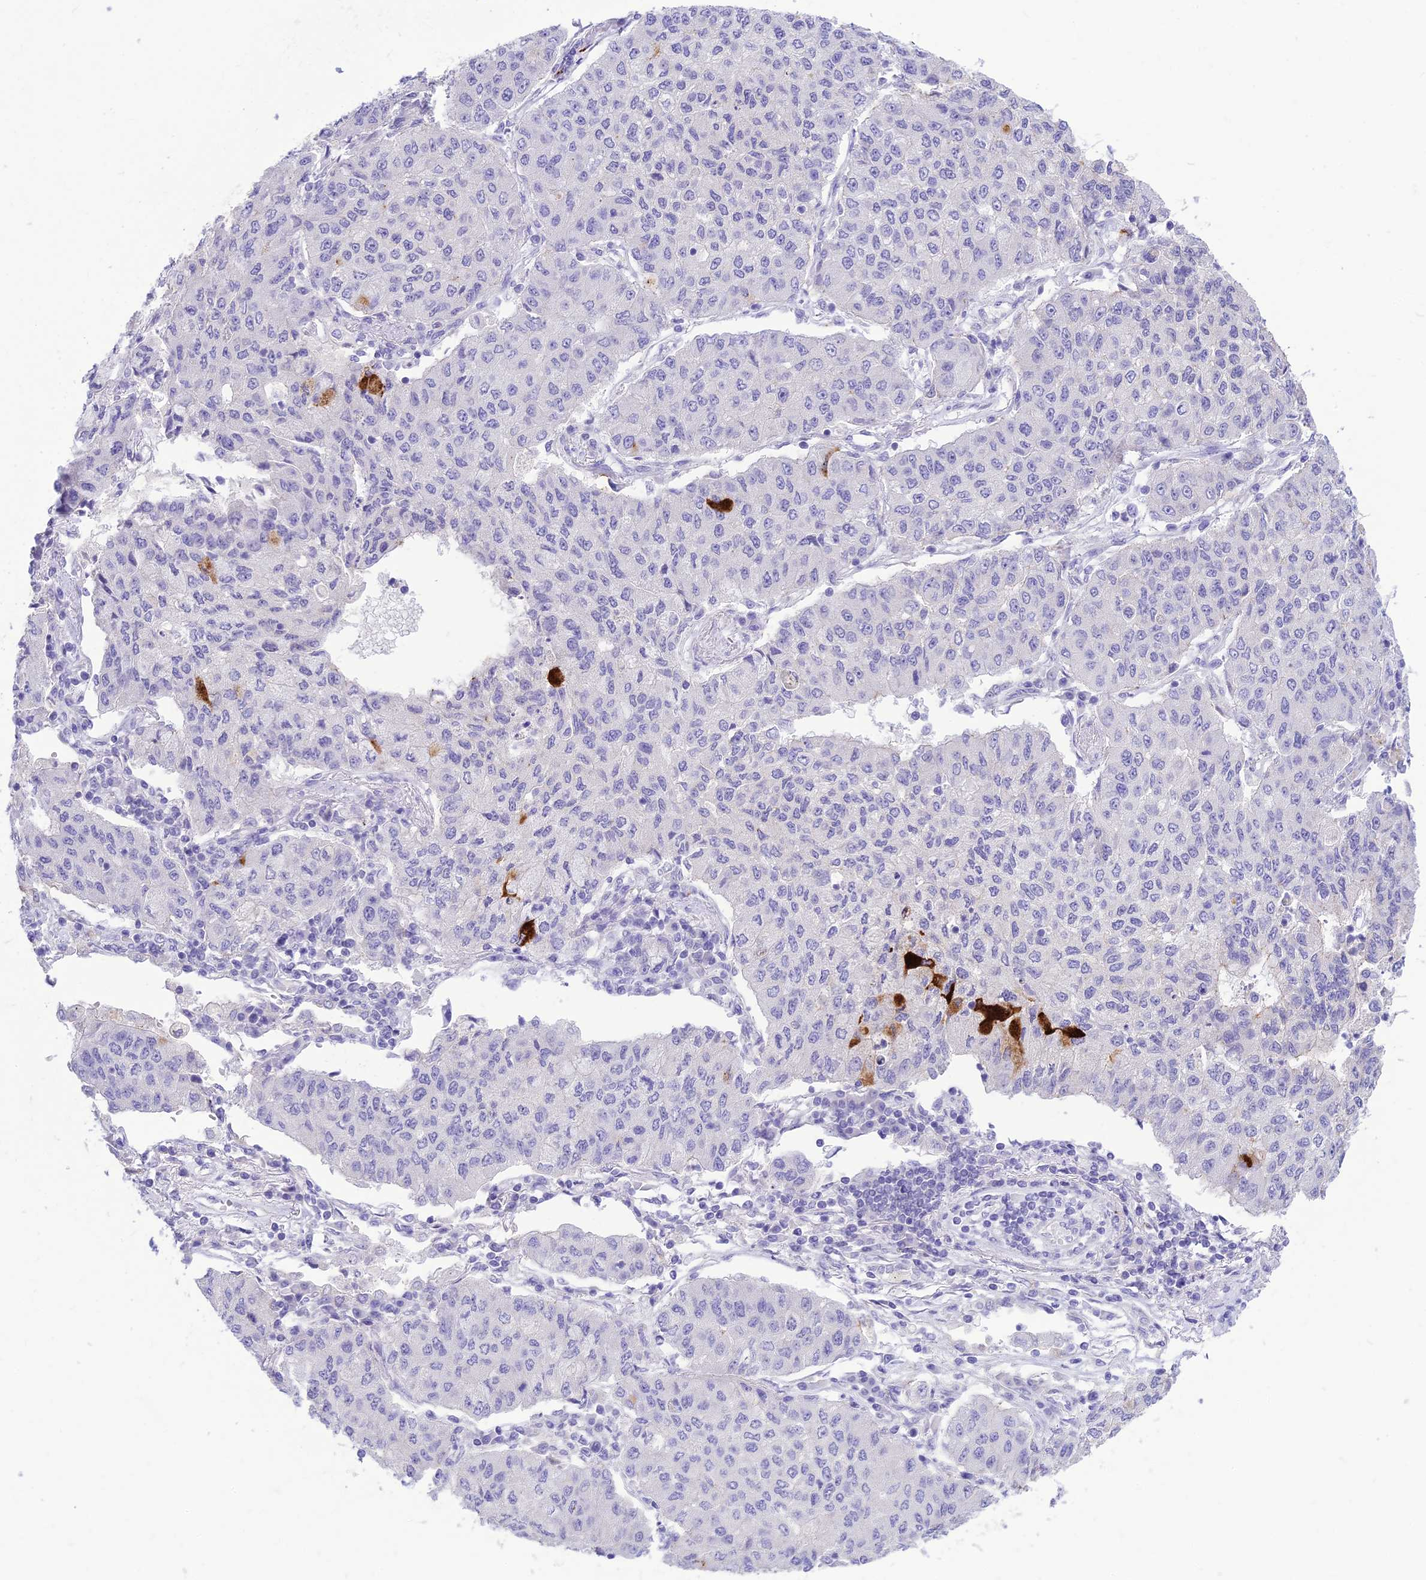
{"staining": {"intensity": "negative", "quantity": "none", "location": "none"}, "tissue": "lung cancer", "cell_type": "Tumor cells", "image_type": "cancer", "snomed": [{"axis": "morphology", "description": "Squamous cell carcinoma, NOS"}, {"axis": "topography", "description": "Lung"}], "caption": "IHC micrograph of neoplastic tissue: lung cancer stained with DAB demonstrates no significant protein positivity in tumor cells. The staining is performed using DAB (3,3'-diaminobenzidine) brown chromogen with nuclei counter-stained in using hematoxylin.", "gene": "DHDH", "patient": {"sex": "male", "age": 74}}